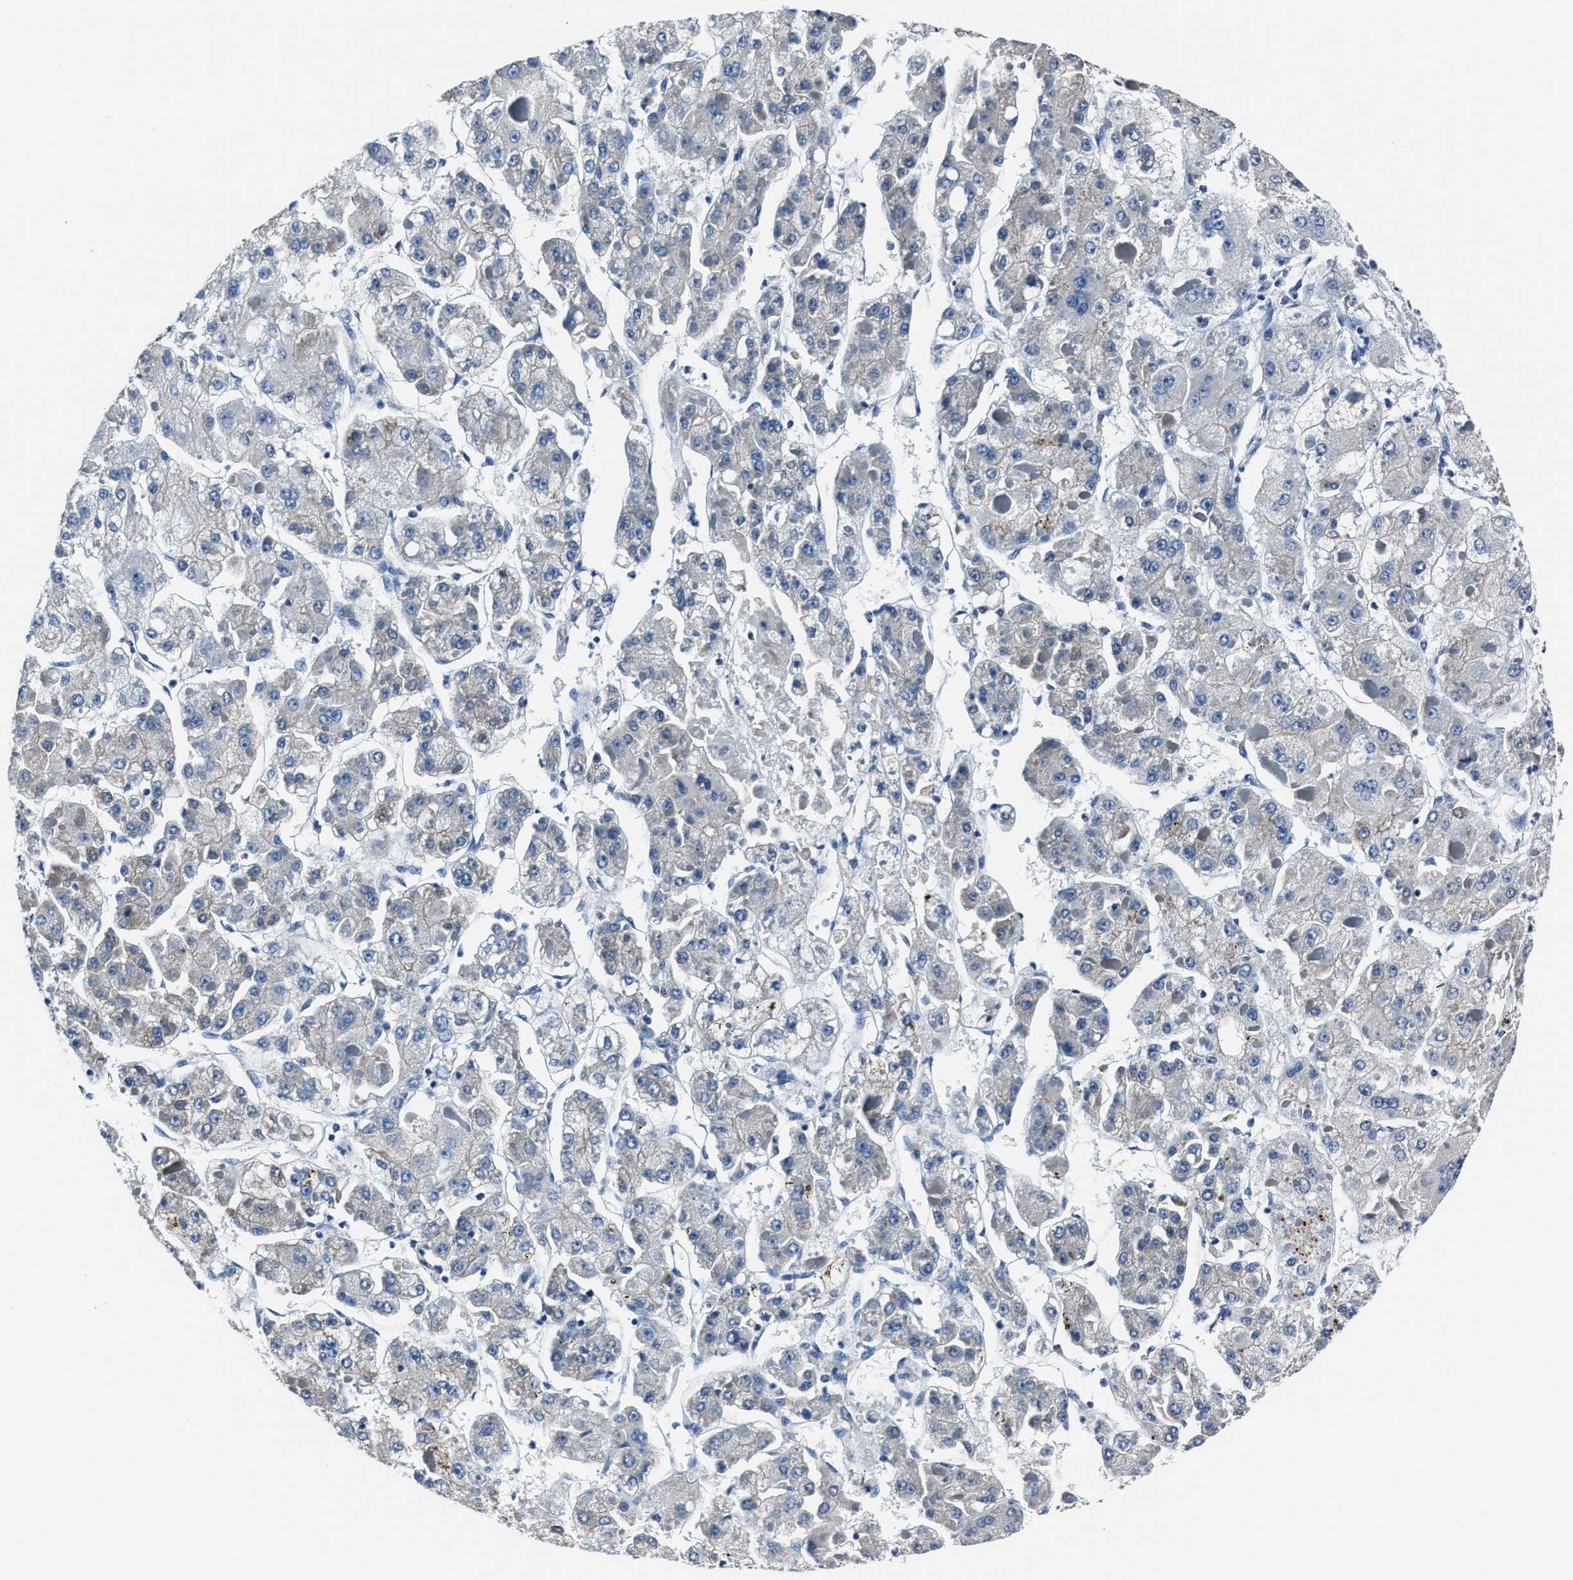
{"staining": {"intensity": "weak", "quantity": "<25%", "location": "cytoplasmic/membranous"}, "tissue": "liver cancer", "cell_type": "Tumor cells", "image_type": "cancer", "snomed": [{"axis": "morphology", "description": "Carcinoma, Hepatocellular, NOS"}, {"axis": "topography", "description": "Liver"}], "caption": "Immunohistochemistry of human hepatocellular carcinoma (liver) reveals no positivity in tumor cells.", "gene": "LMO7", "patient": {"sex": "female", "age": 73}}